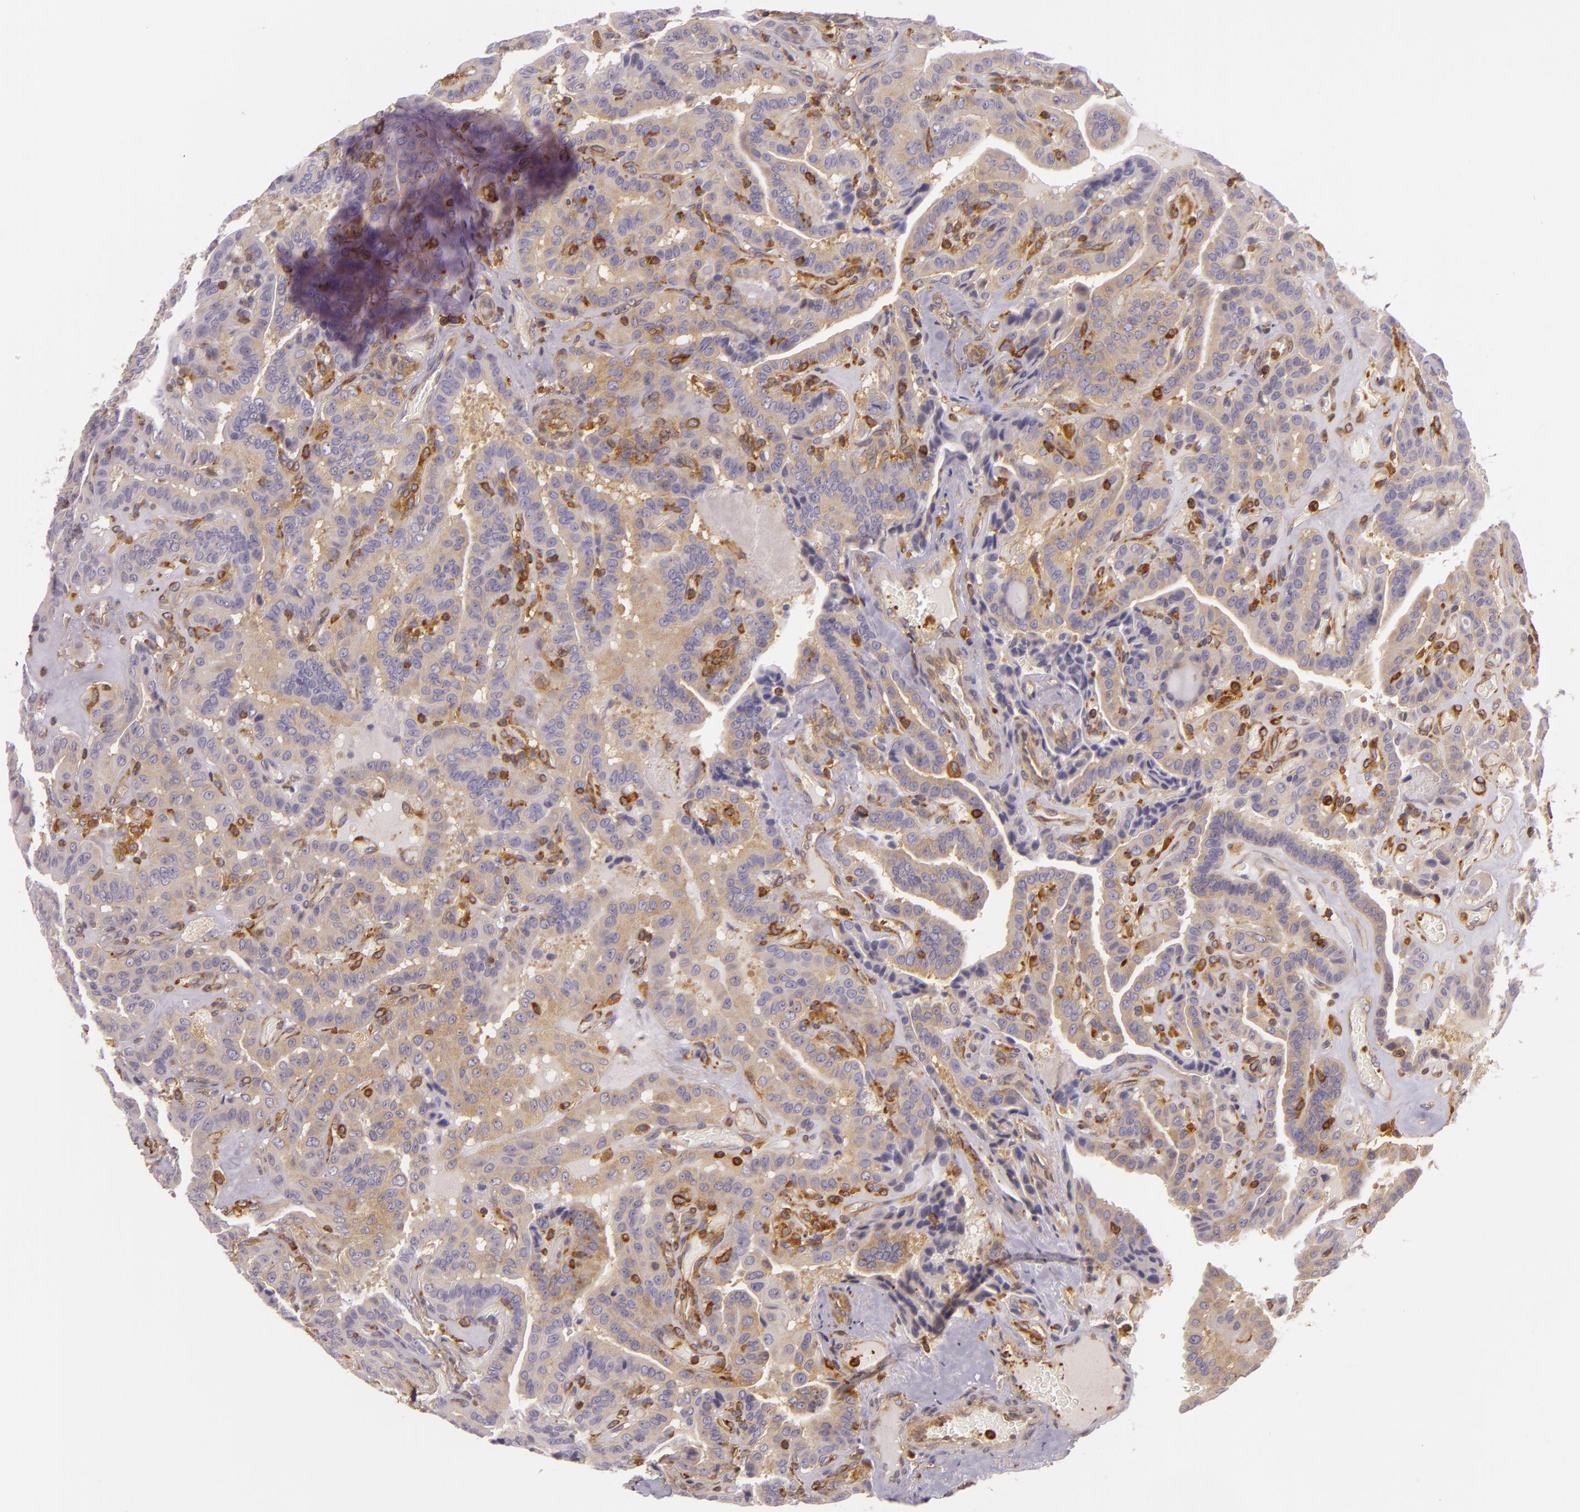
{"staining": {"intensity": "moderate", "quantity": ">75%", "location": "cytoplasmic/membranous"}, "tissue": "thyroid cancer", "cell_type": "Tumor cells", "image_type": "cancer", "snomed": [{"axis": "morphology", "description": "Papillary adenocarcinoma, NOS"}, {"axis": "topography", "description": "Thyroid gland"}], "caption": "Immunohistochemistry micrograph of papillary adenocarcinoma (thyroid) stained for a protein (brown), which reveals medium levels of moderate cytoplasmic/membranous expression in approximately >75% of tumor cells.", "gene": "TLN1", "patient": {"sex": "male", "age": 87}}